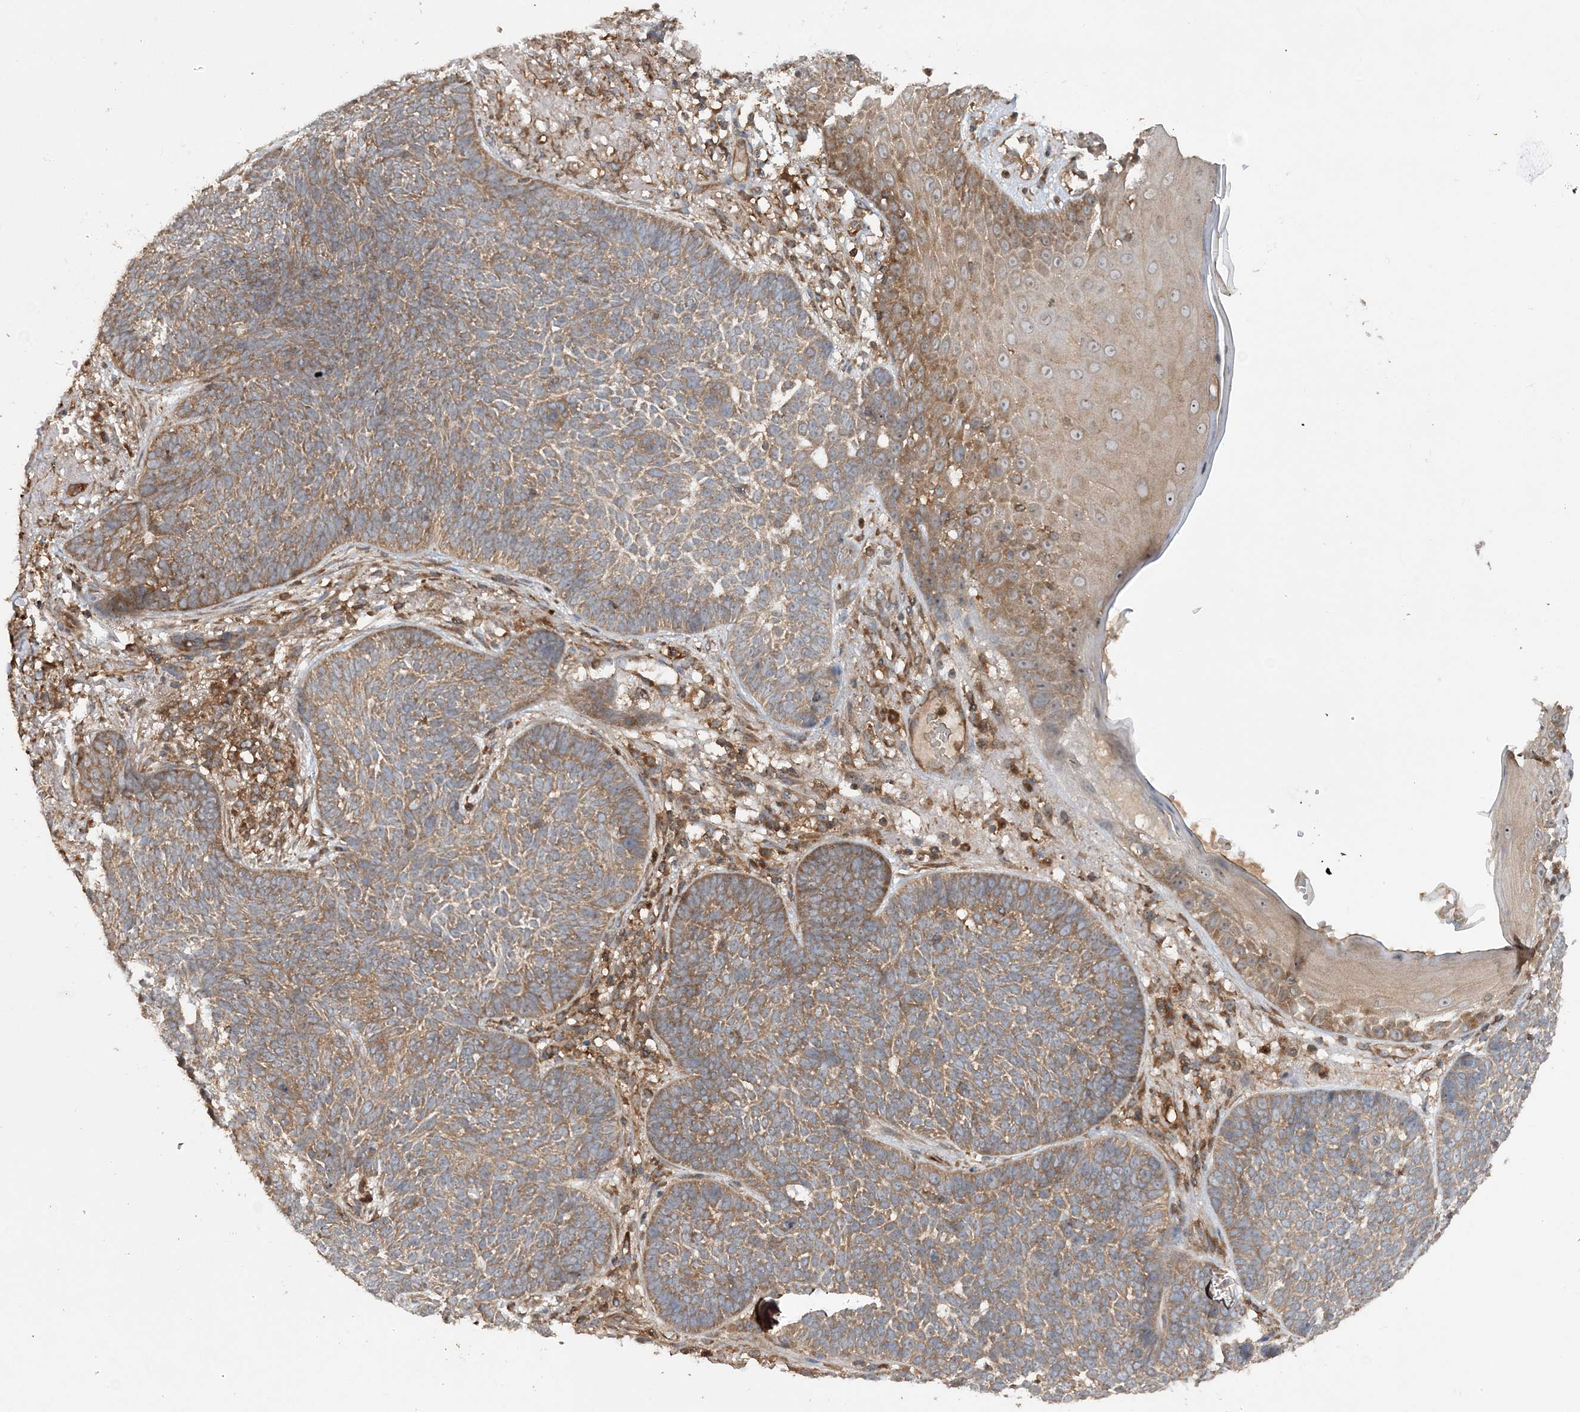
{"staining": {"intensity": "moderate", "quantity": "25%-75%", "location": "cytoplasmic/membranous"}, "tissue": "skin cancer", "cell_type": "Tumor cells", "image_type": "cancer", "snomed": [{"axis": "morphology", "description": "Normal tissue, NOS"}, {"axis": "morphology", "description": "Basal cell carcinoma"}, {"axis": "topography", "description": "Skin"}], "caption": "Human skin cancer (basal cell carcinoma) stained for a protein (brown) displays moderate cytoplasmic/membranous positive positivity in about 25%-75% of tumor cells.", "gene": "ACAP2", "patient": {"sex": "male", "age": 64}}